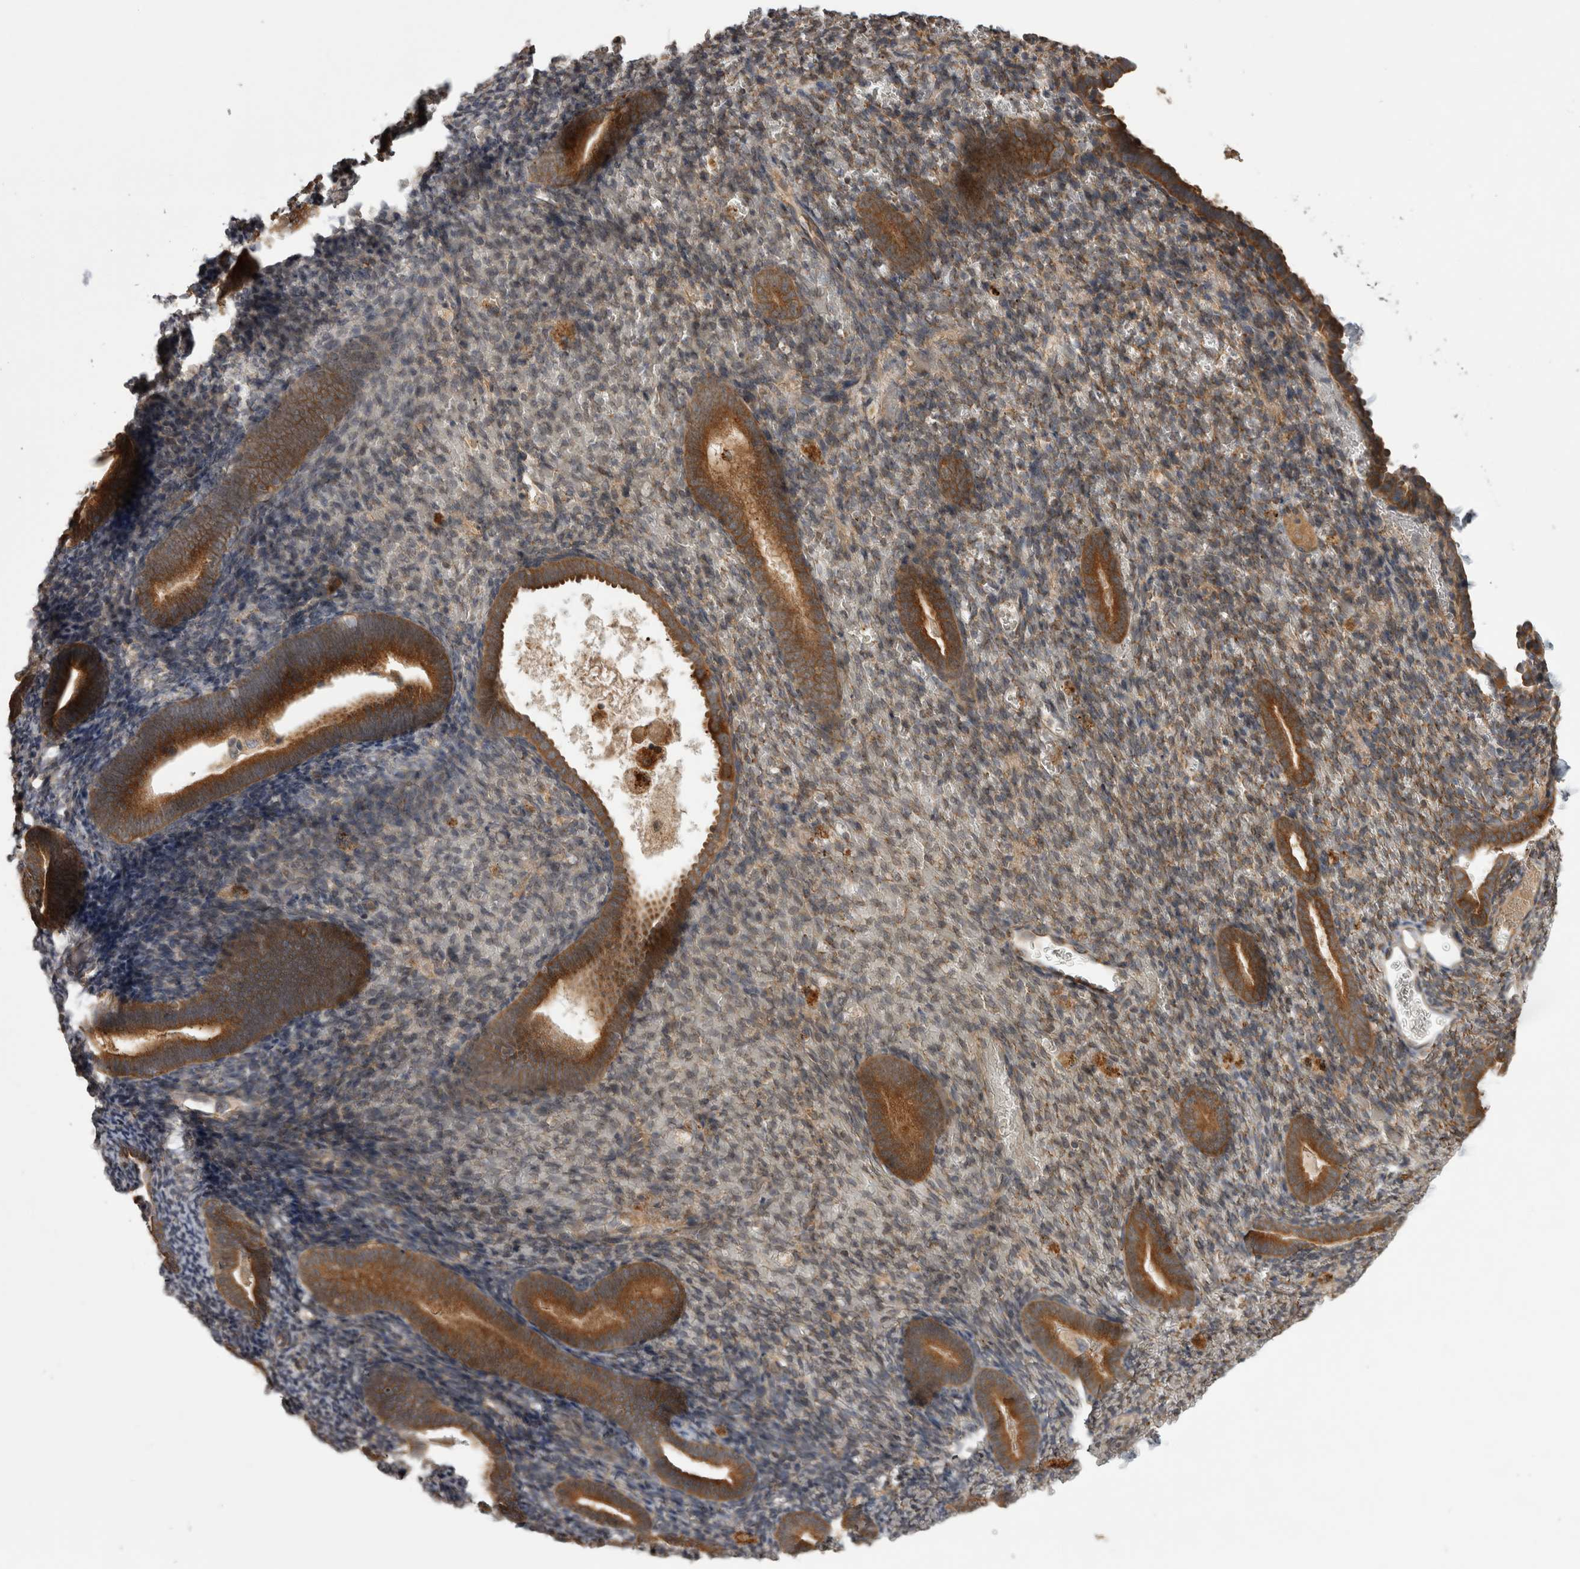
{"staining": {"intensity": "moderate", "quantity": "25%-75%", "location": "cytoplasmic/membranous,nuclear"}, "tissue": "endometrium", "cell_type": "Cells in endometrial stroma", "image_type": "normal", "snomed": [{"axis": "morphology", "description": "Normal tissue, NOS"}, {"axis": "topography", "description": "Endometrium"}], "caption": "A photomicrograph showing moderate cytoplasmic/membranous,nuclear staining in approximately 25%-75% of cells in endometrial stroma in benign endometrium, as visualized by brown immunohistochemical staining.", "gene": "TRMT61B", "patient": {"sex": "female", "age": 51}}